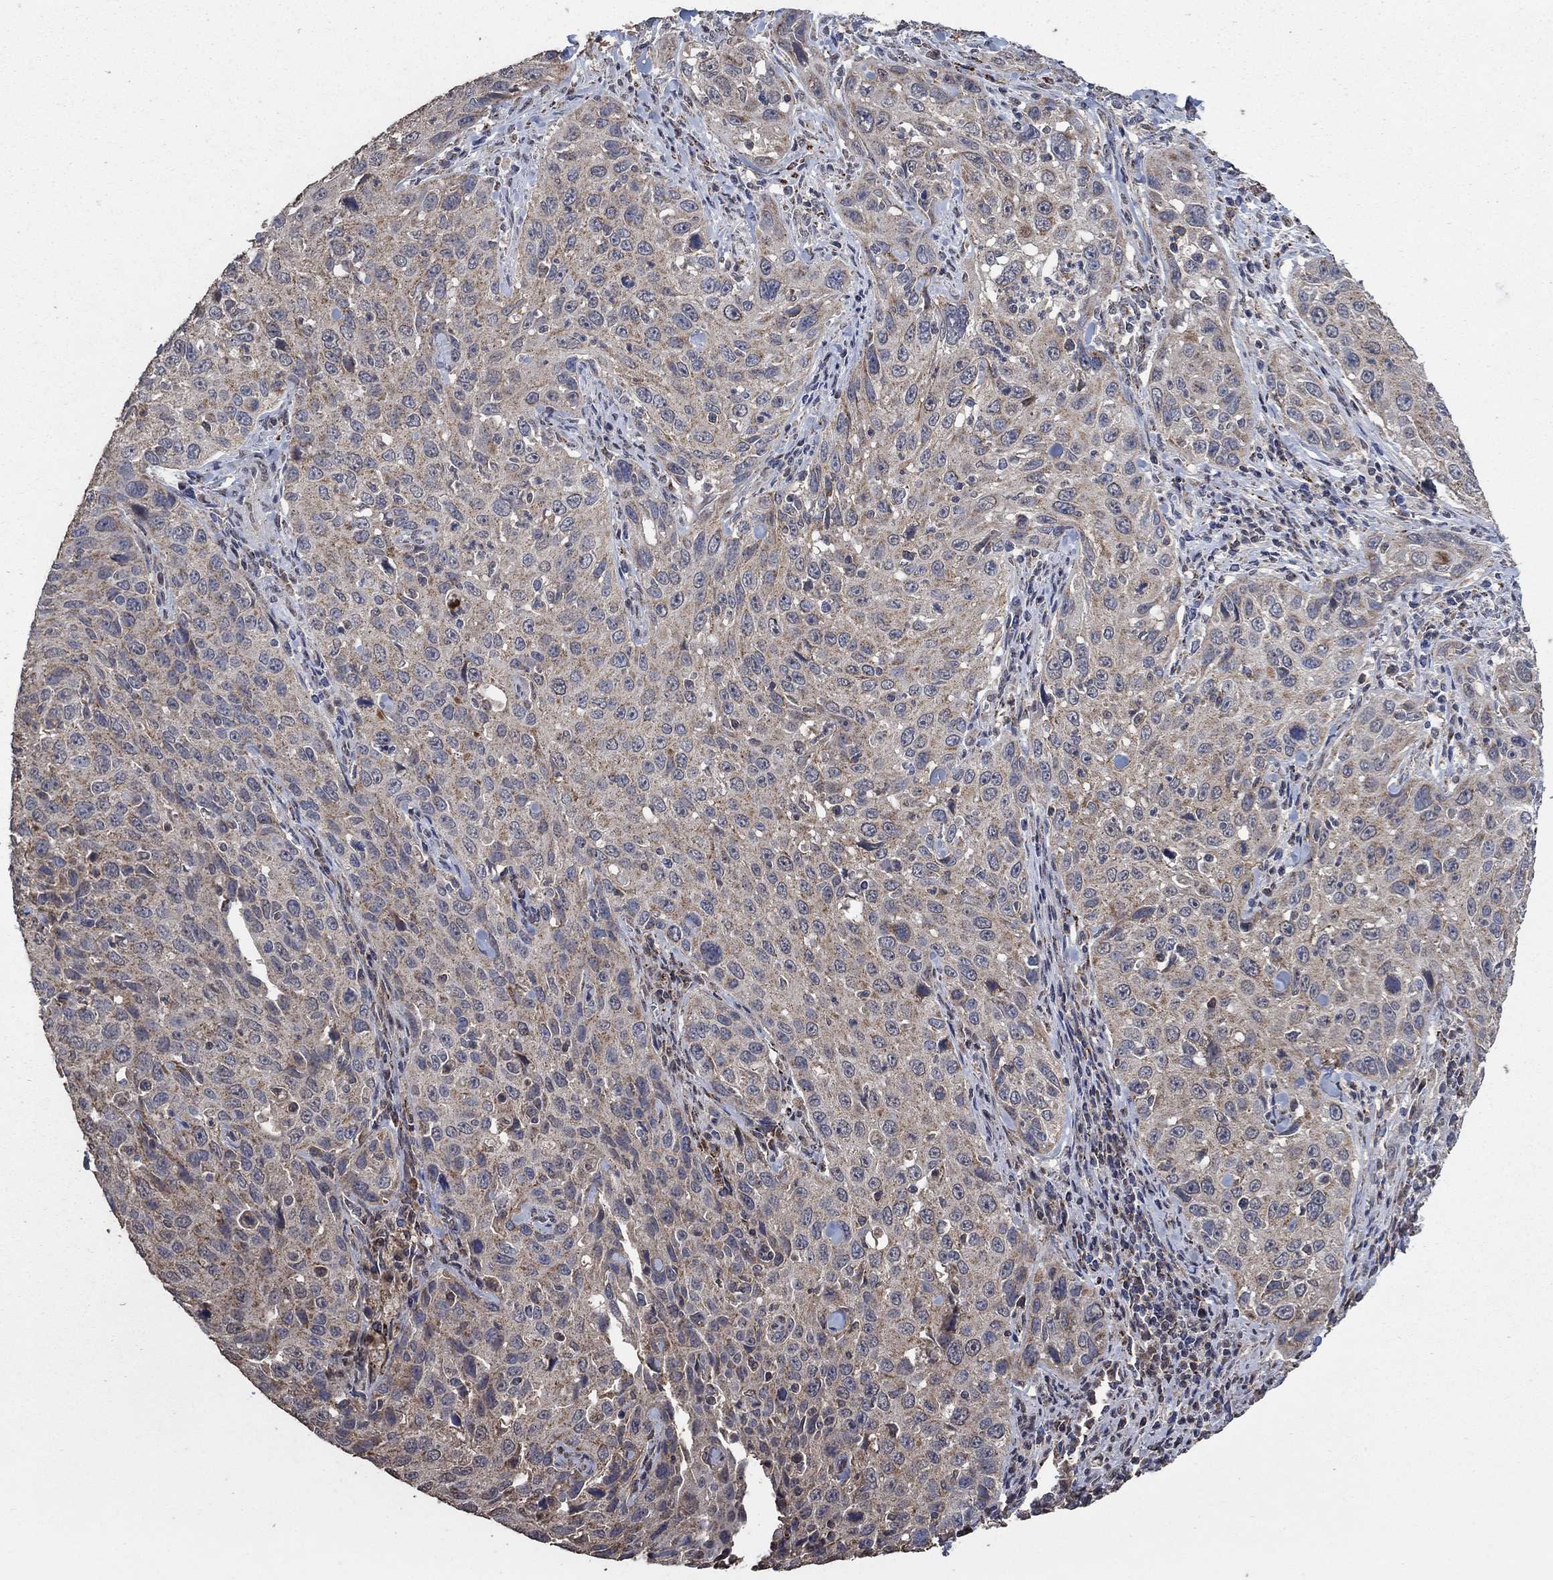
{"staining": {"intensity": "moderate", "quantity": "<25%", "location": "cytoplasmic/membranous"}, "tissue": "cervical cancer", "cell_type": "Tumor cells", "image_type": "cancer", "snomed": [{"axis": "morphology", "description": "Squamous cell carcinoma, NOS"}, {"axis": "topography", "description": "Cervix"}], "caption": "An IHC histopathology image of neoplastic tissue is shown. Protein staining in brown highlights moderate cytoplasmic/membranous positivity in cervical squamous cell carcinoma within tumor cells.", "gene": "MRPS24", "patient": {"sex": "female", "age": 26}}